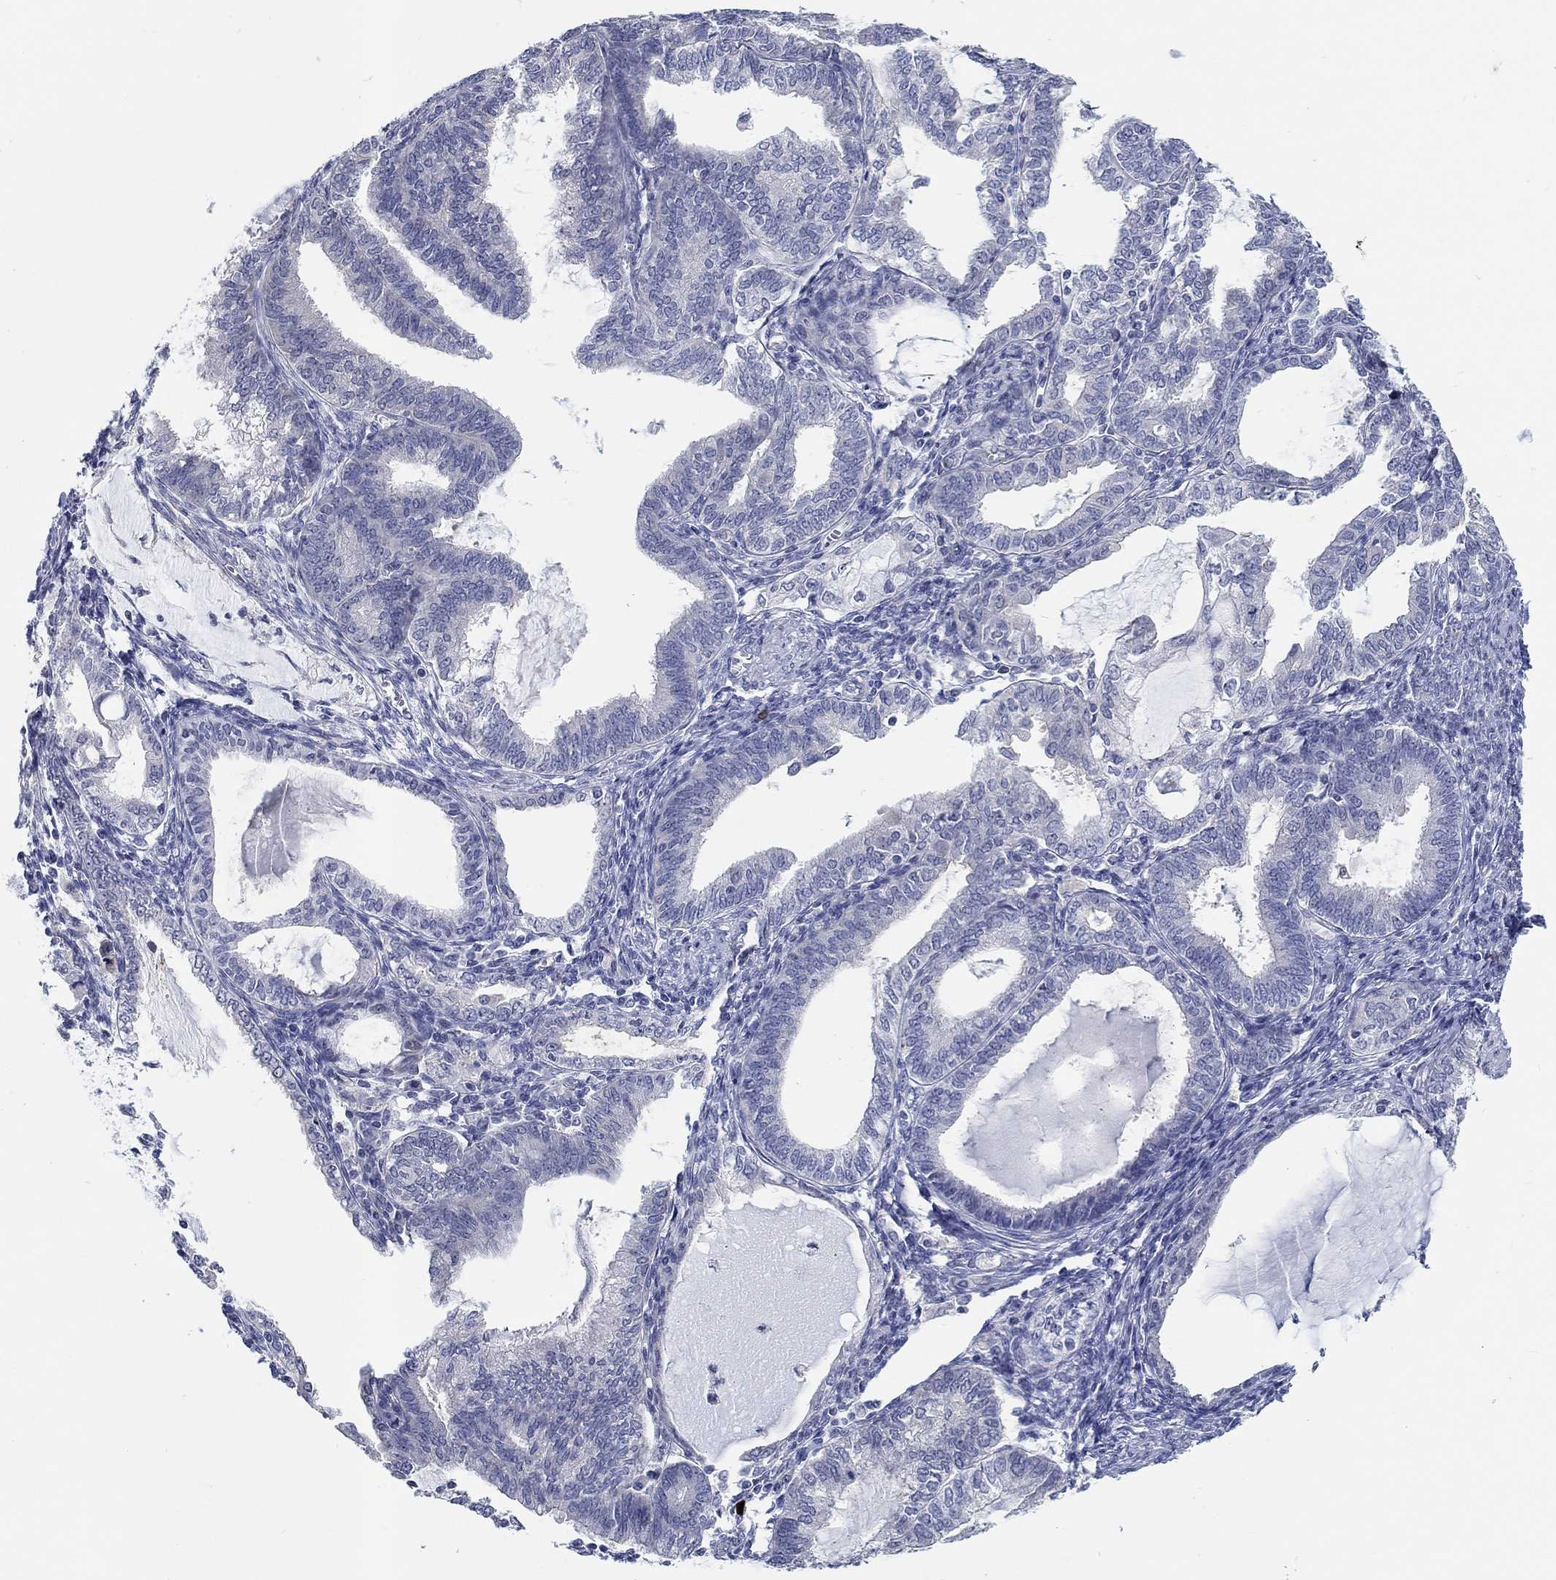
{"staining": {"intensity": "negative", "quantity": "none", "location": "none"}, "tissue": "endometrial cancer", "cell_type": "Tumor cells", "image_type": "cancer", "snomed": [{"axis": "morphology", "description": "Adenocarcinoma, NOS"}, {"axis": "topography", "description": "Endometrium"}], "caption": "Tumor cells are negative for brown protein staining in endometrial cancer (adenocarcinoma).", "gene": "SMIM18", "patient": {"sex": "female", "age": 86}}